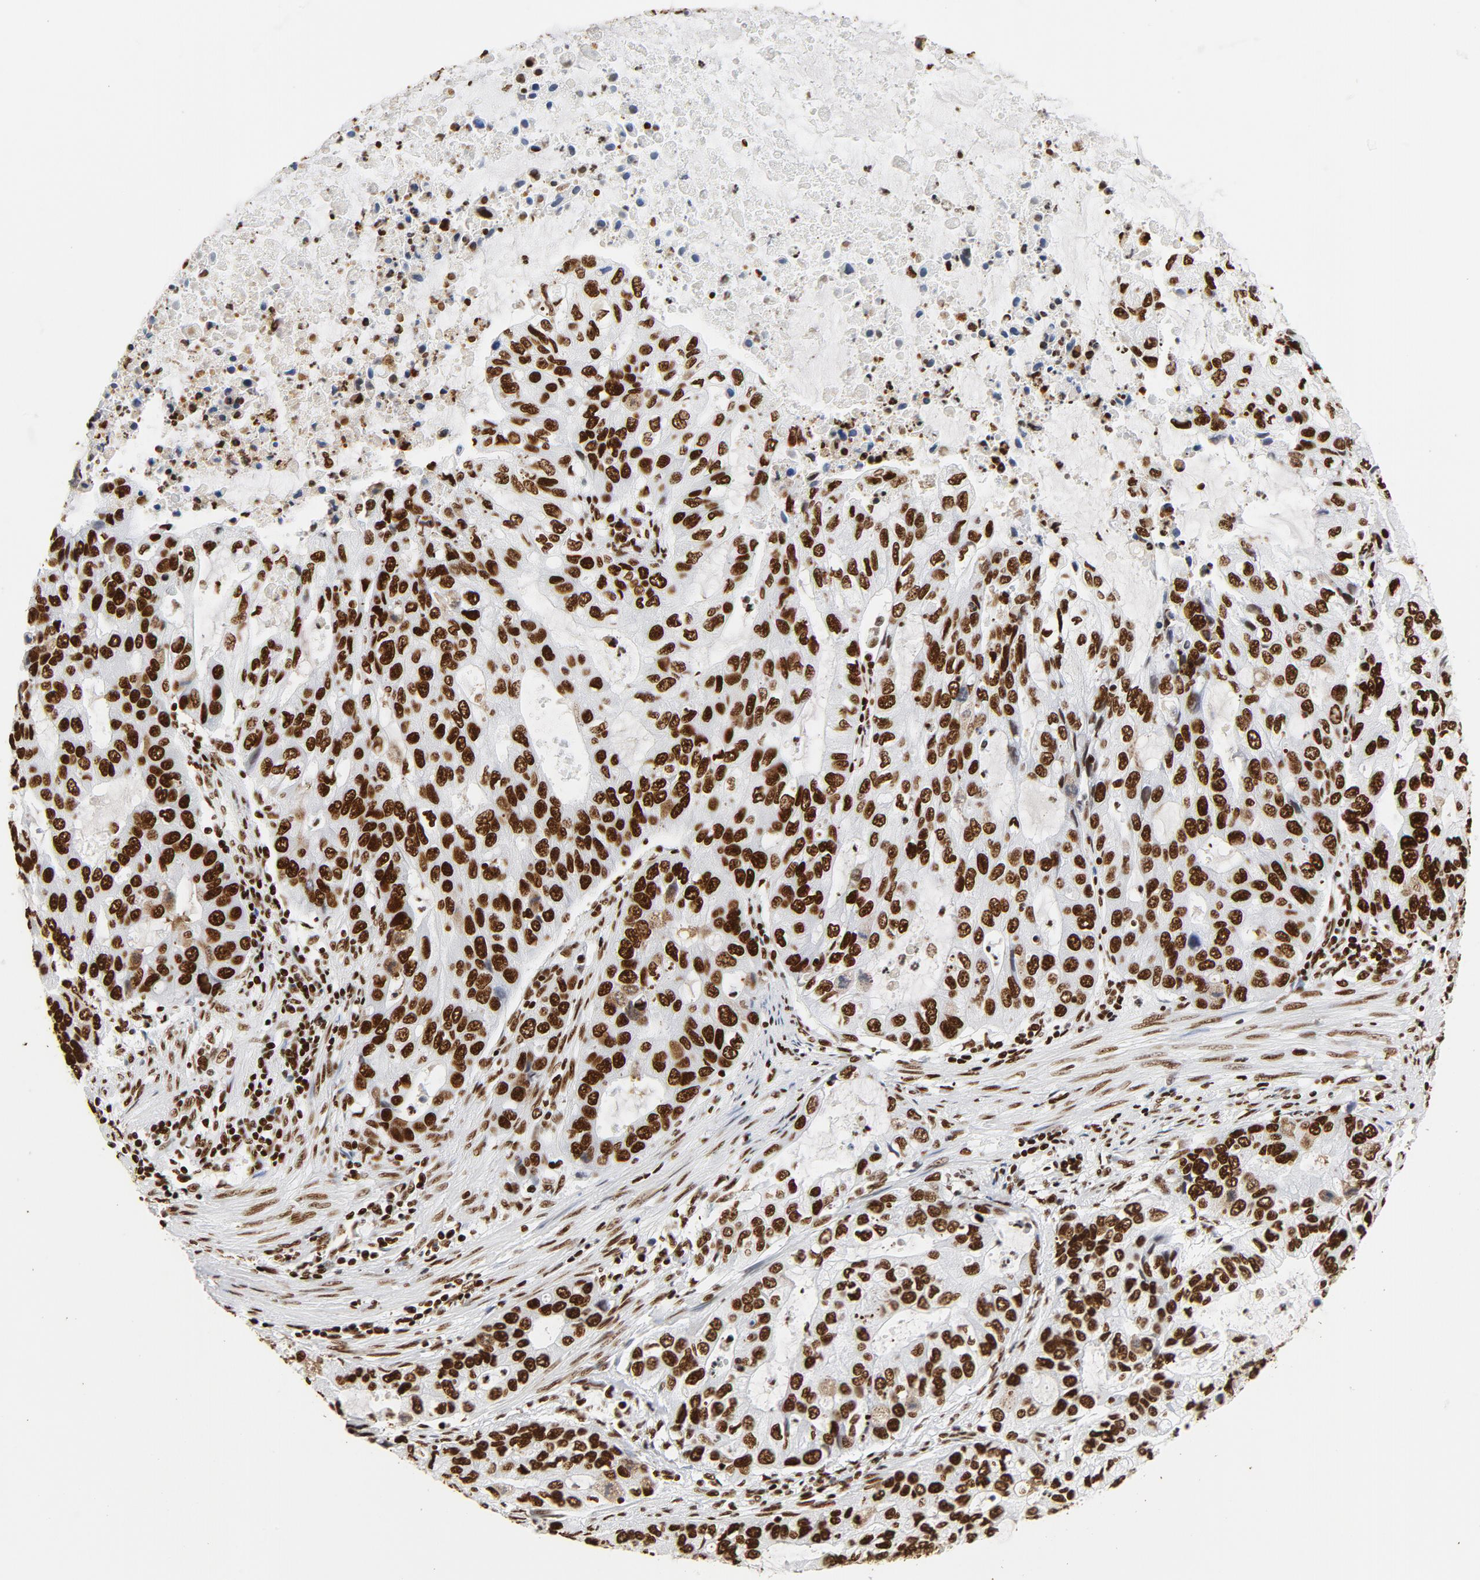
{"staining": {"intensity": "strong", "quantity": ">75%", "location": "nuclear"}, "tissue": "stomach cancer", "cell_type": "Tumor cells", "image_type": "cancer", "snomed": [{"axis": "morphology", "description": "Adenocarcinoma, NOS"}, {"axis": "topography", "description": "Stomach, upper"}], "caption": "Adenocarcinoma (stomach) stained with DAB (3,3'-diaminobenzidine) immunohistochemistry reveals high levels of strong nuclear expression in approximately >75% of tumor cells.", "gene": "XRCC6", "patient": {"sex": "female", "age": 52}}